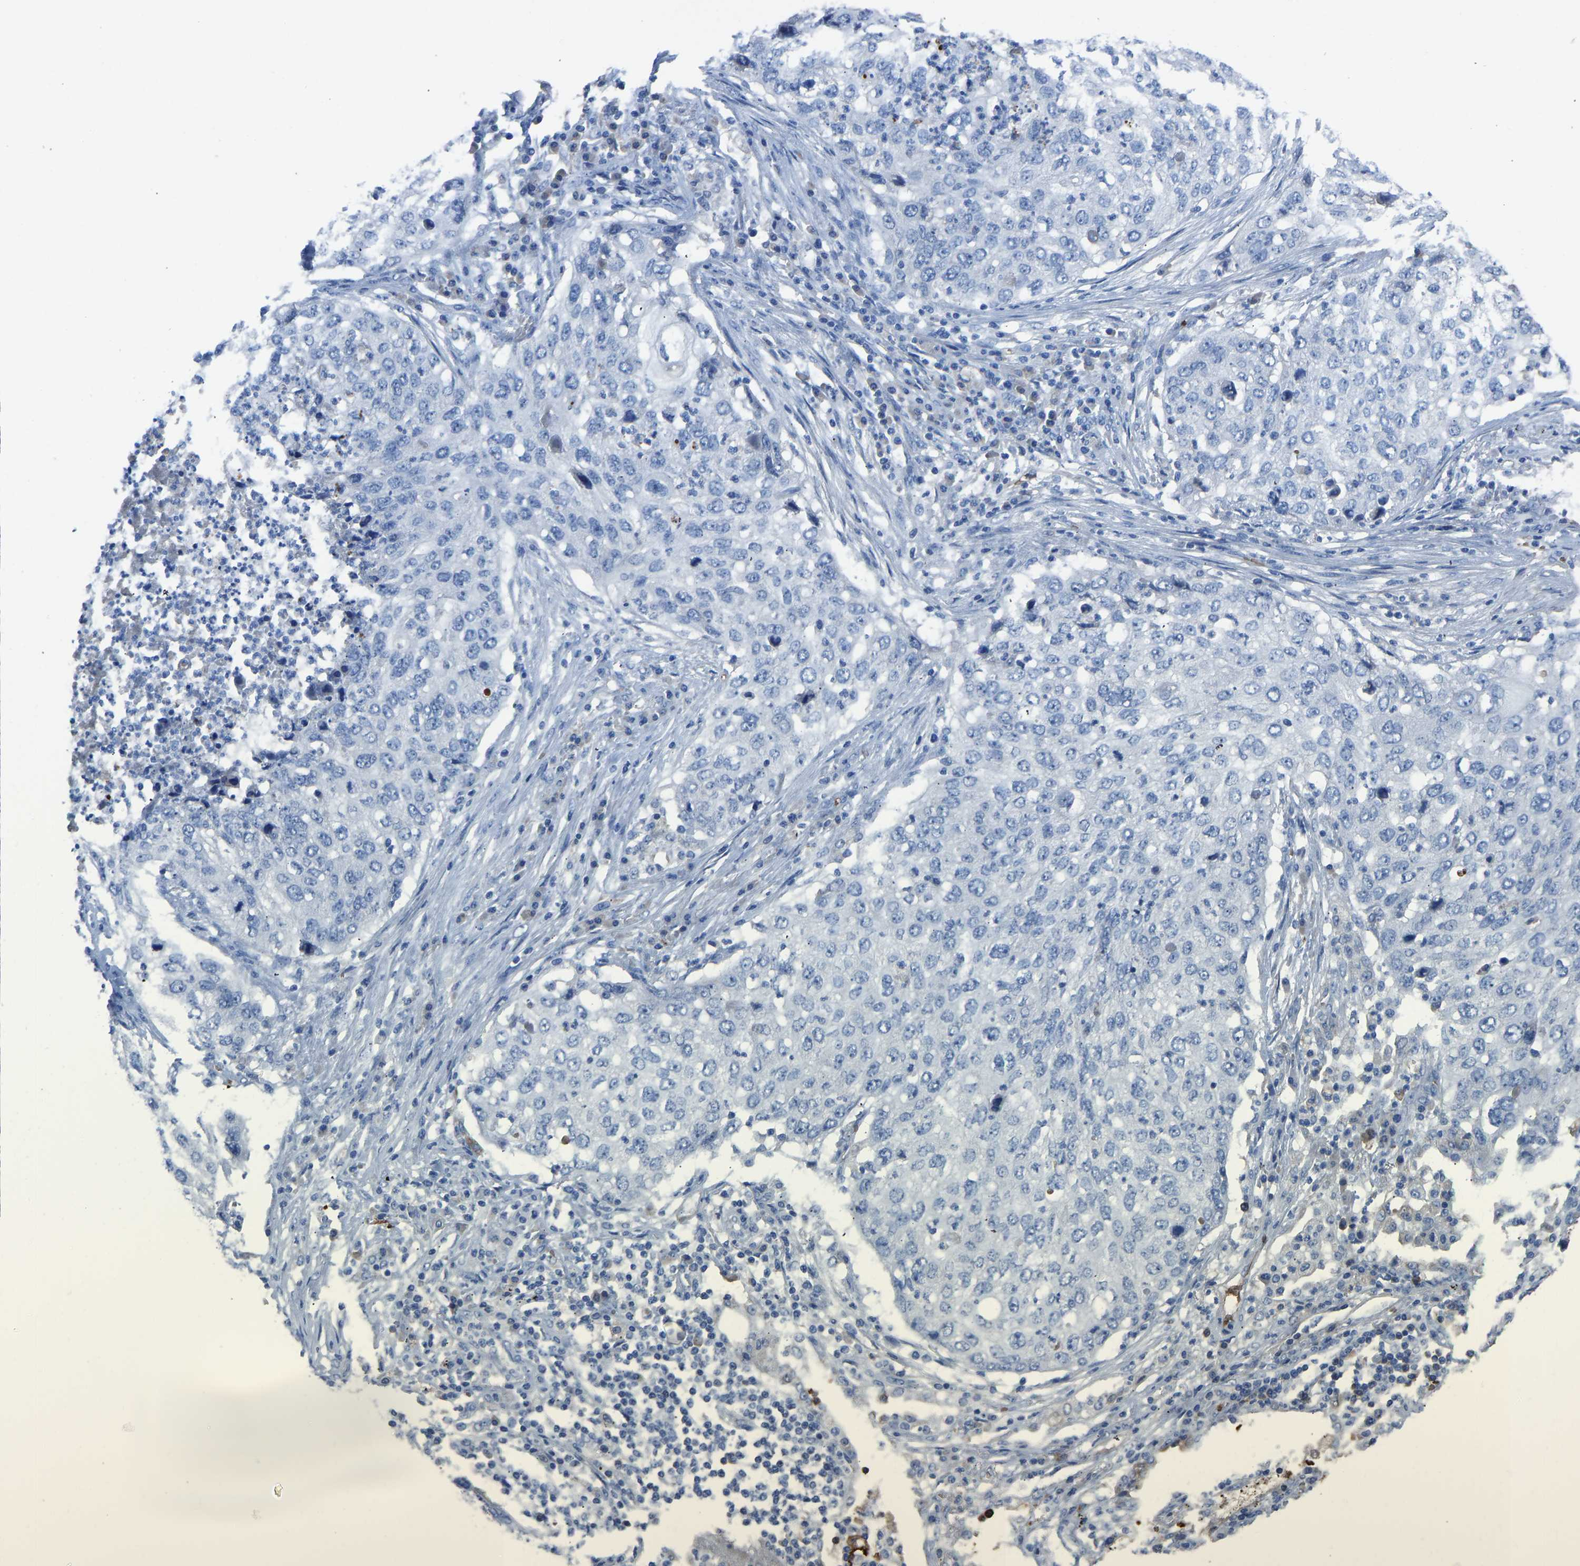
{"staining": {"intensity": "negative", "quantity": "none", "location": "none"}, "tissue": "lung cancer", "cell_type": "Tumor cells", "image_type": "cancer", "snomed": [{"axis": "morphology", "description": "Squamous cell carcinoma, NOS"}, {"axis": "topography", "description": "Lung"}], "caption": "Tumor cells show no significant protein positivity in squamous cell carcinoma (lung).", "gene": "PIGS", "patient": {"sex": "female", "age": 63}}